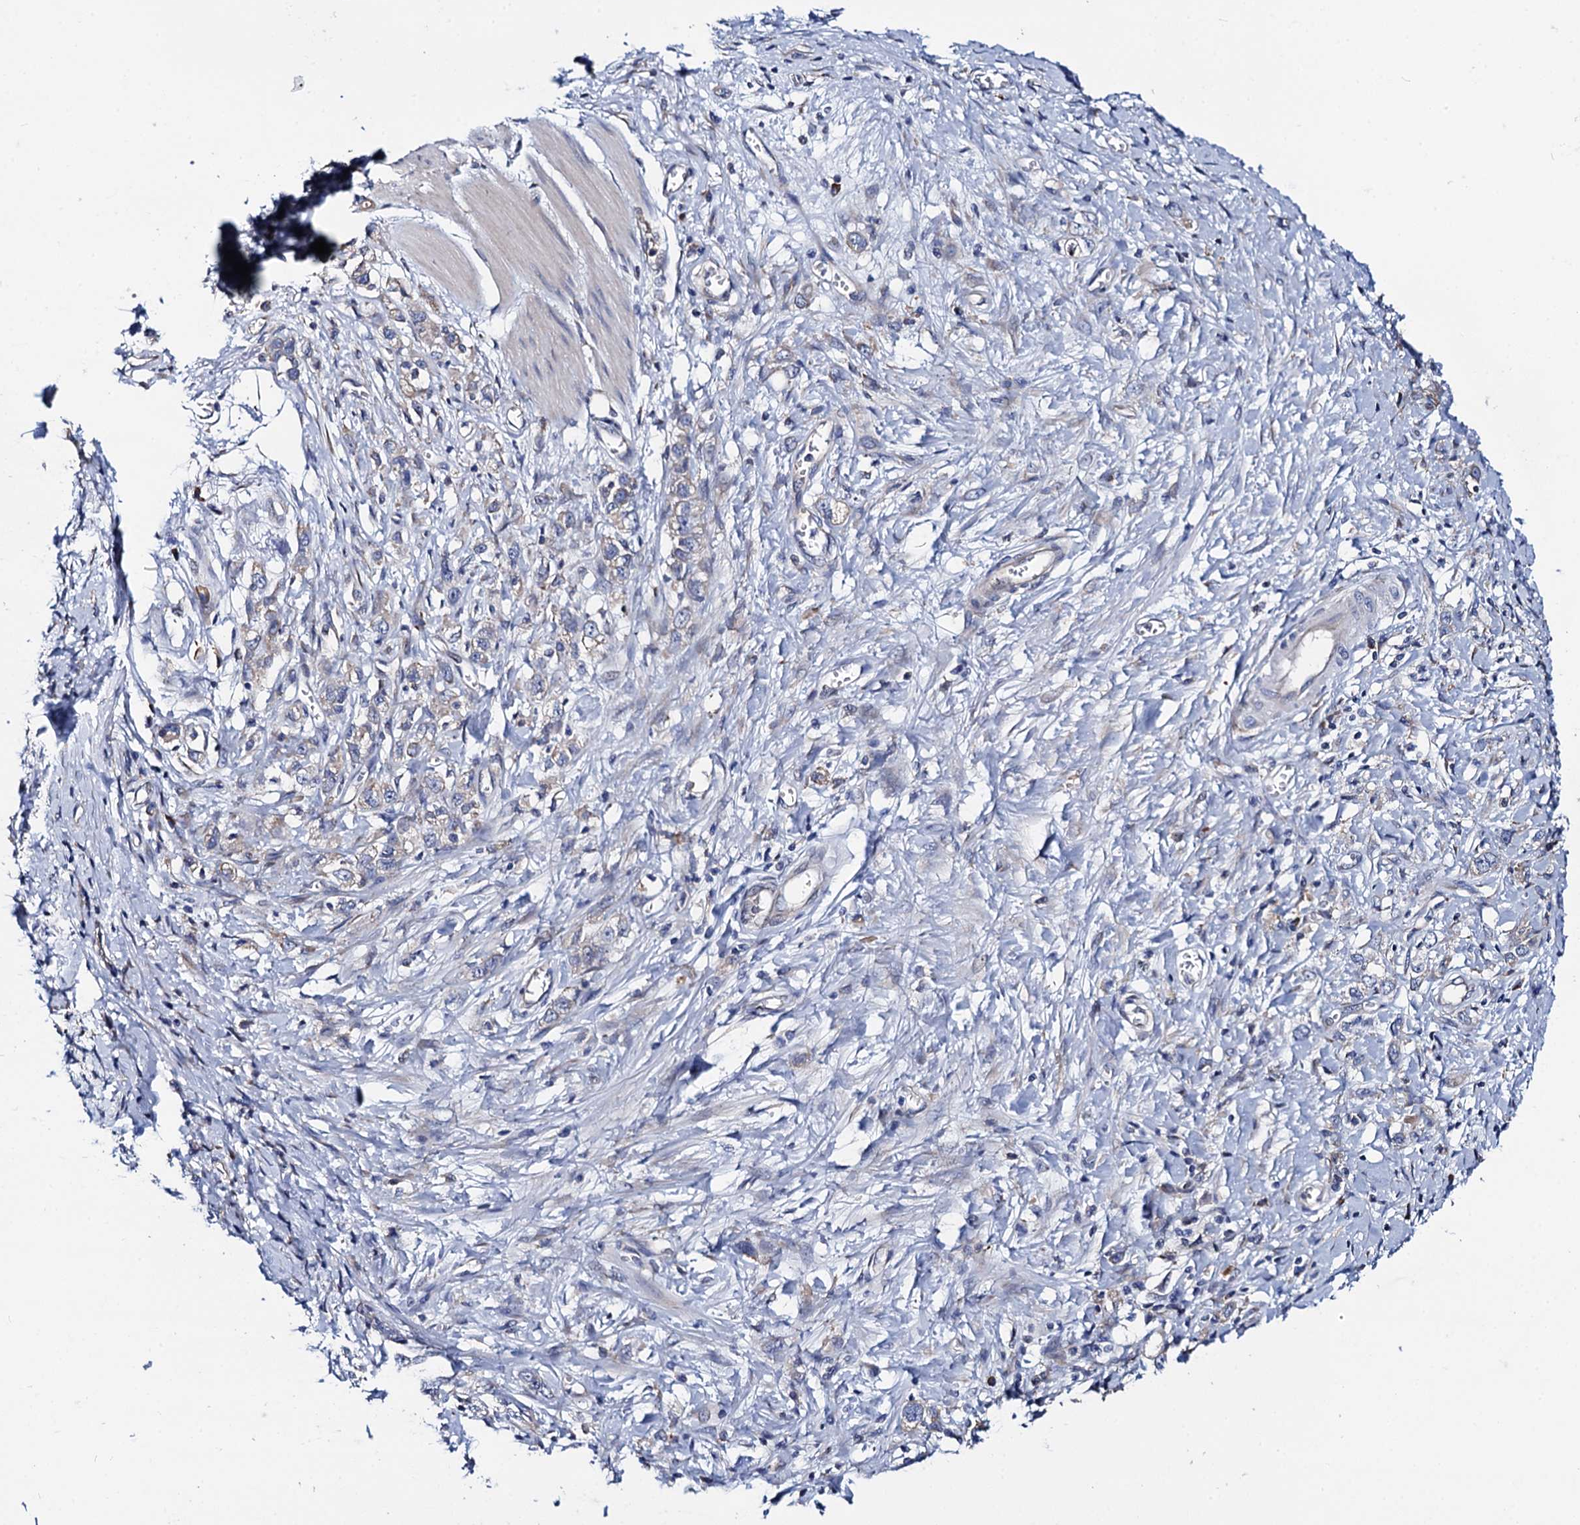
{"staining": {"intensity": "weak", "quantity": "25%-75%", "location": "cytoplasmic/membranous"}, "tissue": "stomach cancer", "cell_type": "Tumor cells", "image_type": "cancer", "snomed": [{"axis": "morphology", "description": "Adenocarcinoma, NOS"}, {"axis": "topography", "description": "Stomach"}], "caption": "The image reveals immunohistochemical staining of stomach cancer (adenocarcinoma). There is weak cytoplasmic/membranous staining is present in about 25%-75% of tumor cells.", "gene": "PGLS", "patient": {"sex": "female", "age": 76}}